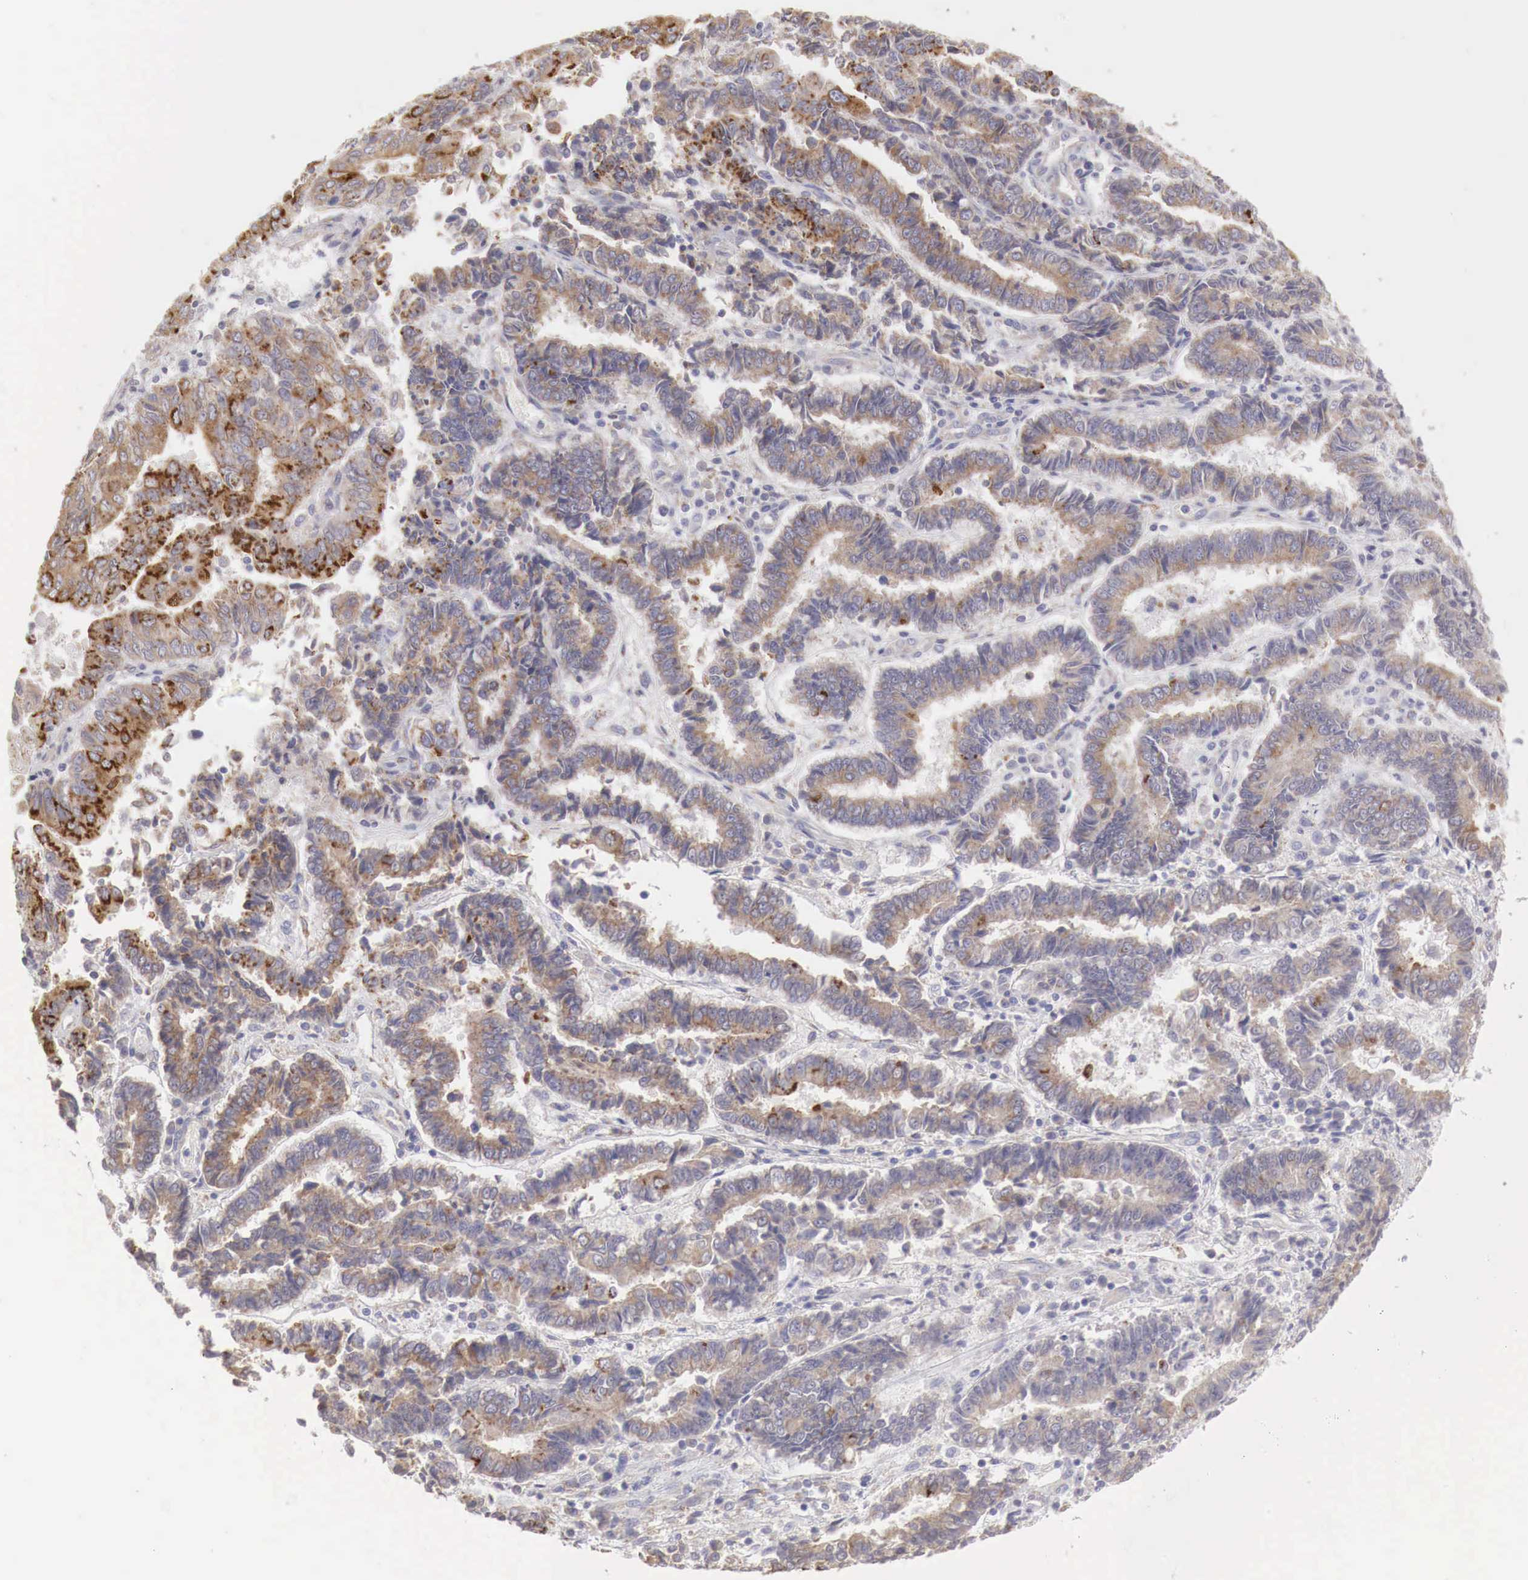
{"staining": {"intensity": "moderate", "quantity": ">75%", "location": "cytoplasmic/membranous"}, "tissue": "endometrial cancer", "cell_type": "Tumor cells", "image_type": "cancer", "snomed": [{"axis": "morphology", "description": "Adenocarcinoma, NOS"}, {"axis": "topography", "description": "Endometrium"}], "caption": "Protein staining demonstrates moderate cytoplasmic/membranous positivity in approximately >75% of tumor cells in endometrial adenocarcinoma.", "gene": "NSDHL", "patient": {"sex": "female", "age": 75}}